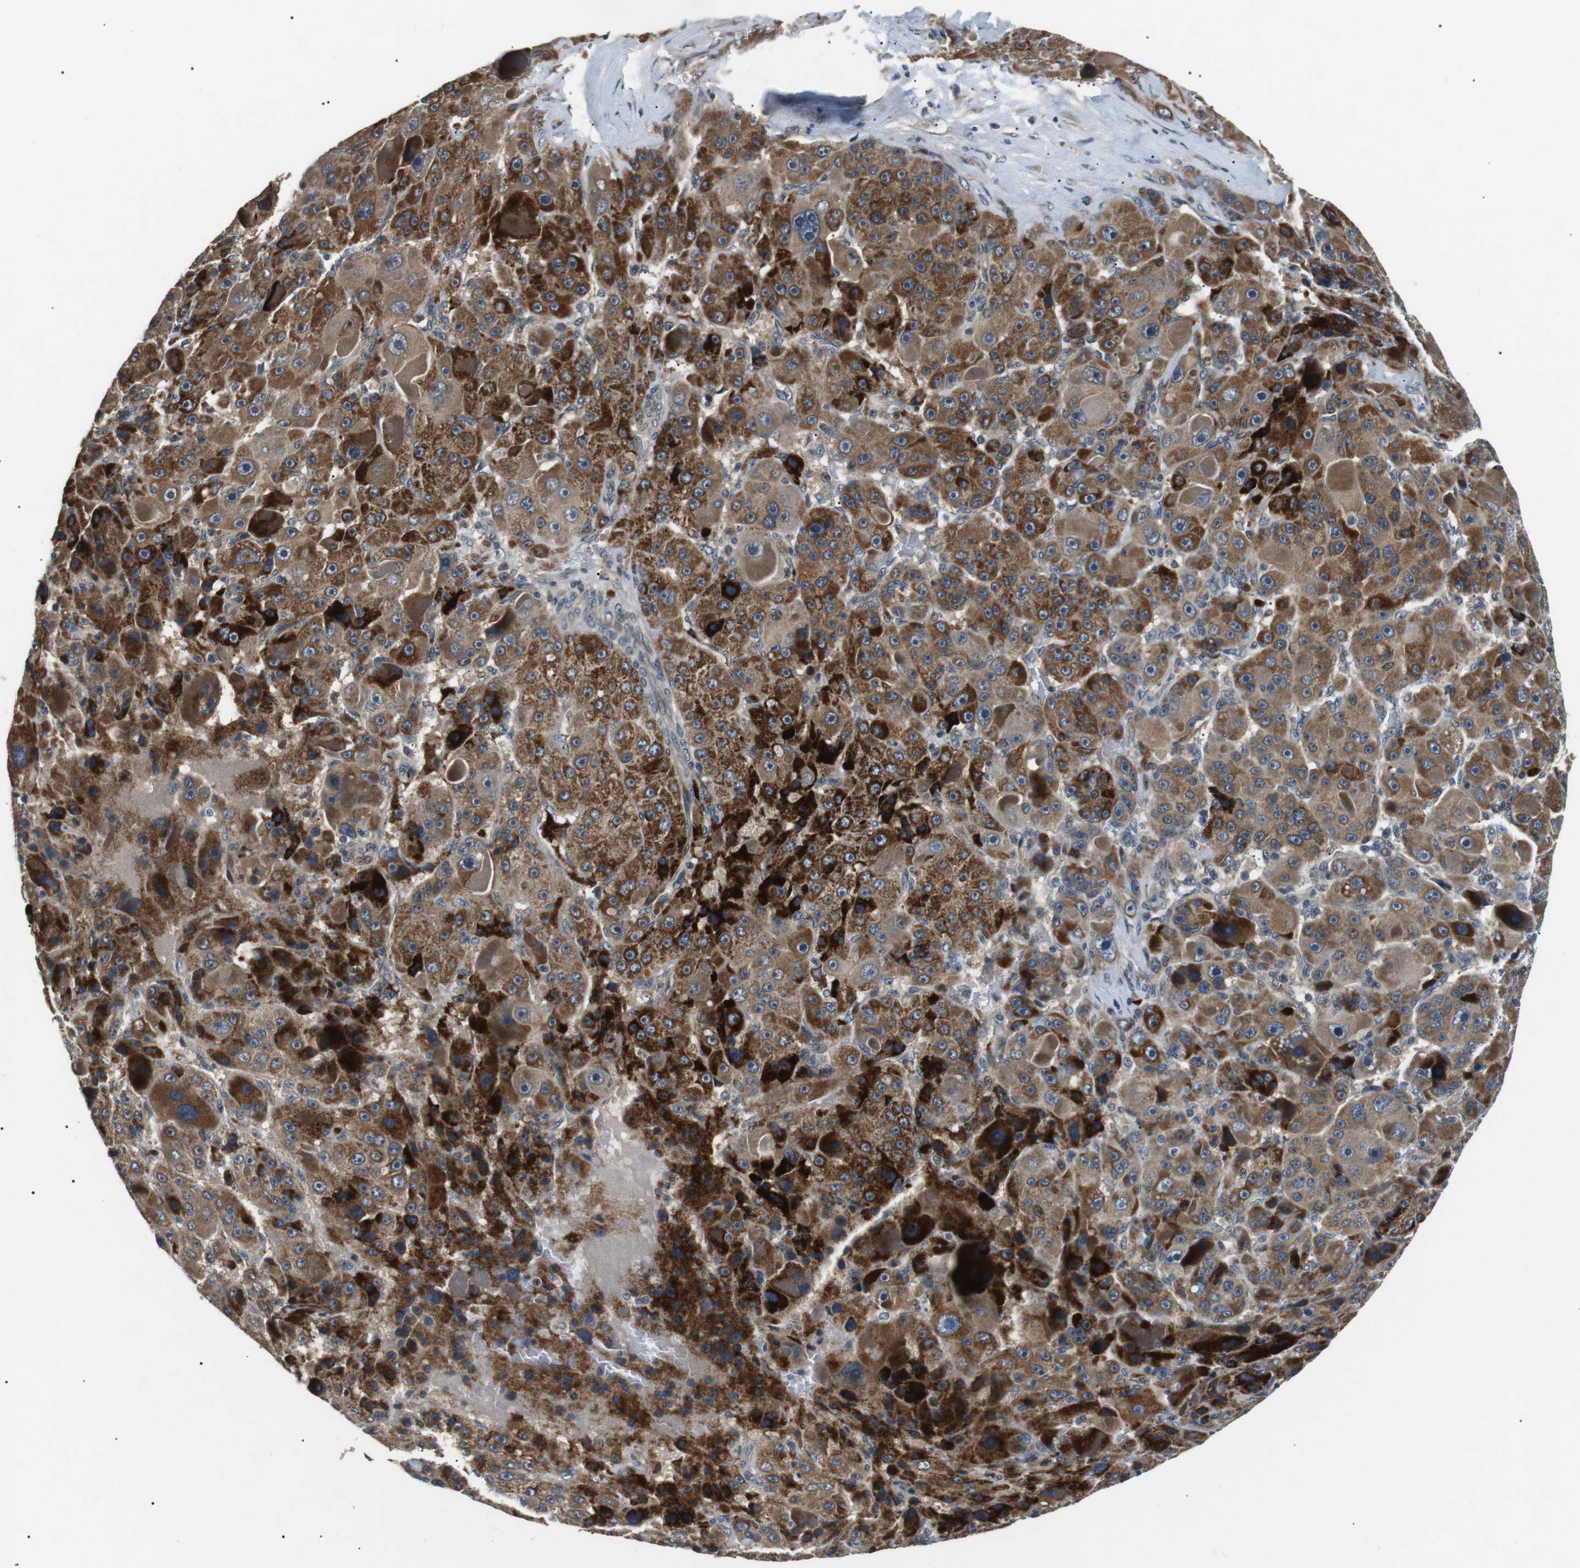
{"staining": {"intensity": "strong", "quantity": ">75%", "location": "cytoplasmic/membranous"}, "tissue": "liver cancer", "cell_type": "Tumor cells", "image_type": "cancer", "snomed": [{"axis": "morphology", "description": "Carcinoma, Hepatocellular, NOS"}, {"axis": "topography", "description": "Liver"}], "caption": "Immunohistochemical staining of human liver hepatocellular carcinoma shows high levels of strong cytoplasmic/membranous protein positivity in approximately >75% of tumor cells. The staining is performed using DAB (3,3'-diaminobenzidine) brown chromogen to label protein expression. The nuclei are counter-stained blue using hematoxylin.", "gene": "HSPA13", "patient": {"sex": "male", "age": 76}}